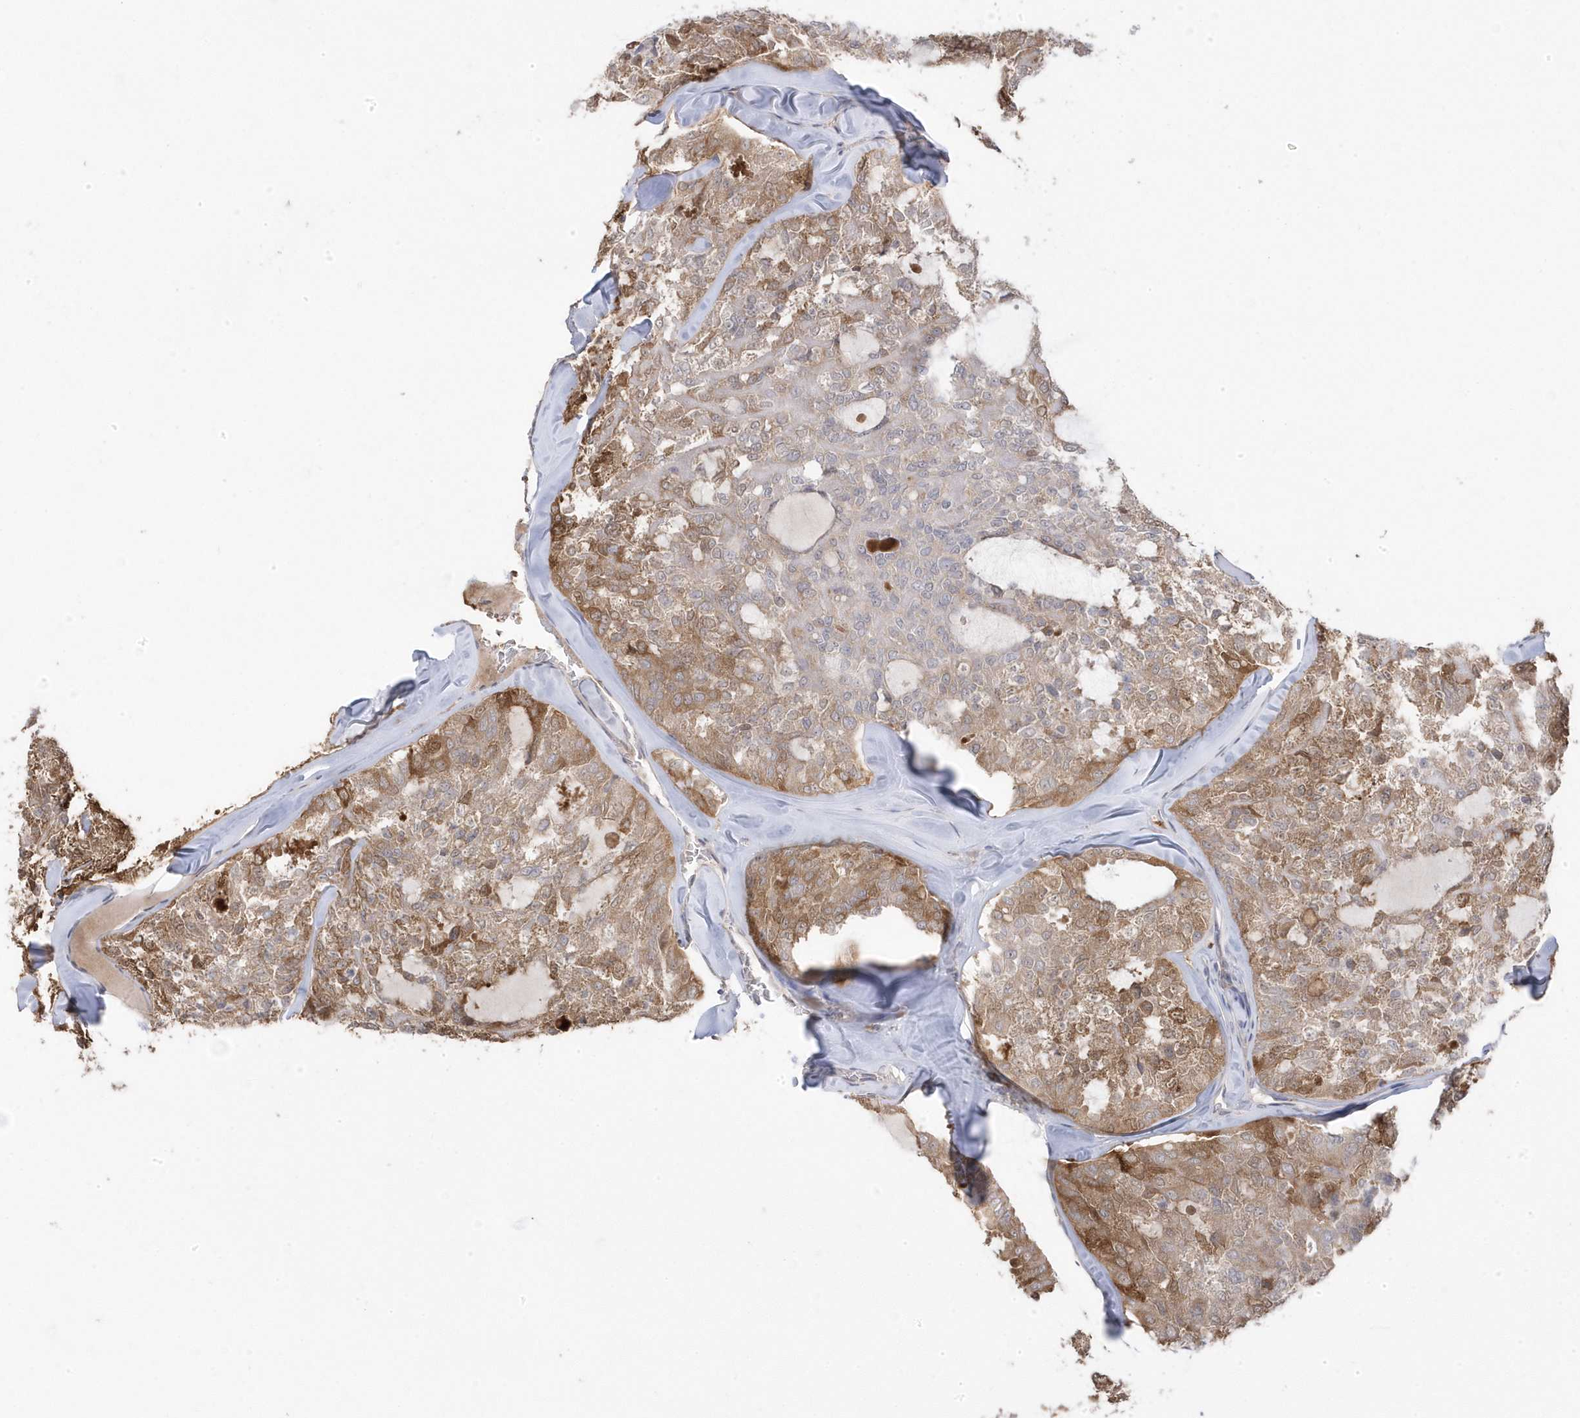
{"staining": {"intensity": "moderate", "quantity": "25%-75%", "location": "cytoplasmic/membranous,nuclear"}, "tissue": "thyroid cancer", "cell_type": "Tumor cells", "image_type": "cancer", "snomed": [{"axis": "morphology", "description": "Follicular adenoma carcinoma, NOS"}, {"axis": "topography", "description": "Thyroid gland"}], "caption": "A micrograph of human thyroid cancer stained for a protein demonstrates moderate cytoplasmic/membranous and nuclear brown staining in tumor cells. The protein of interest is shown in brown color, while the nuclei are stained blue.", "gene": "GTPBP6", "patient": {"sex": "male", "age": 75}}